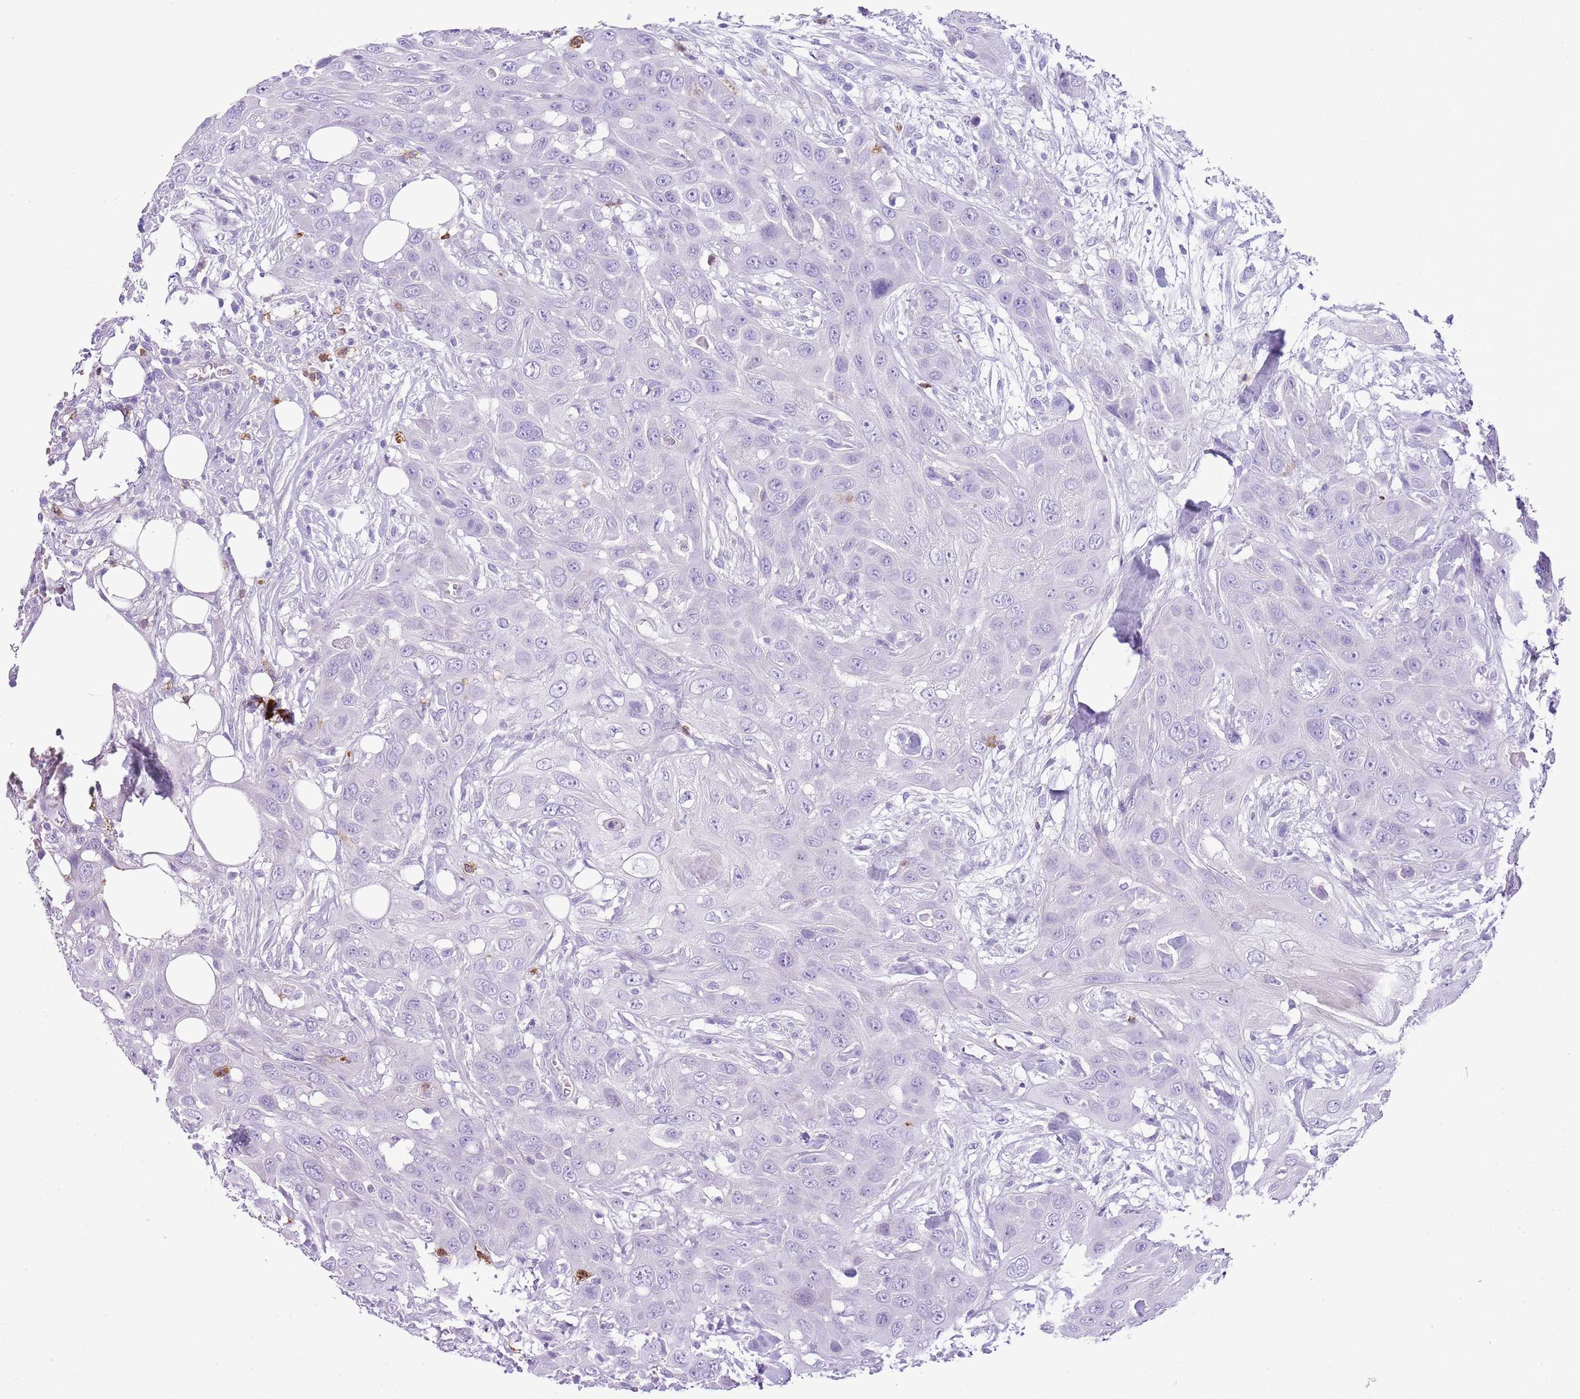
{"staining": {"intensity": "negative", "quantity": "none", "location": "none"}, "tissue": "head and neck cancer", "cell_type": "Tumor cells", "image_type": "cancer", "snomed": [{"axis": "morphology", "description": "Squamous cell carcinoma, NOS"}, {"axis": "topography", "description": "Head-Neck"}], "caption": "The image shows no staining of tumor cells in head and neck cancer.", "gene": "CD177", "patient": {"sex": "male", "age": 81}}